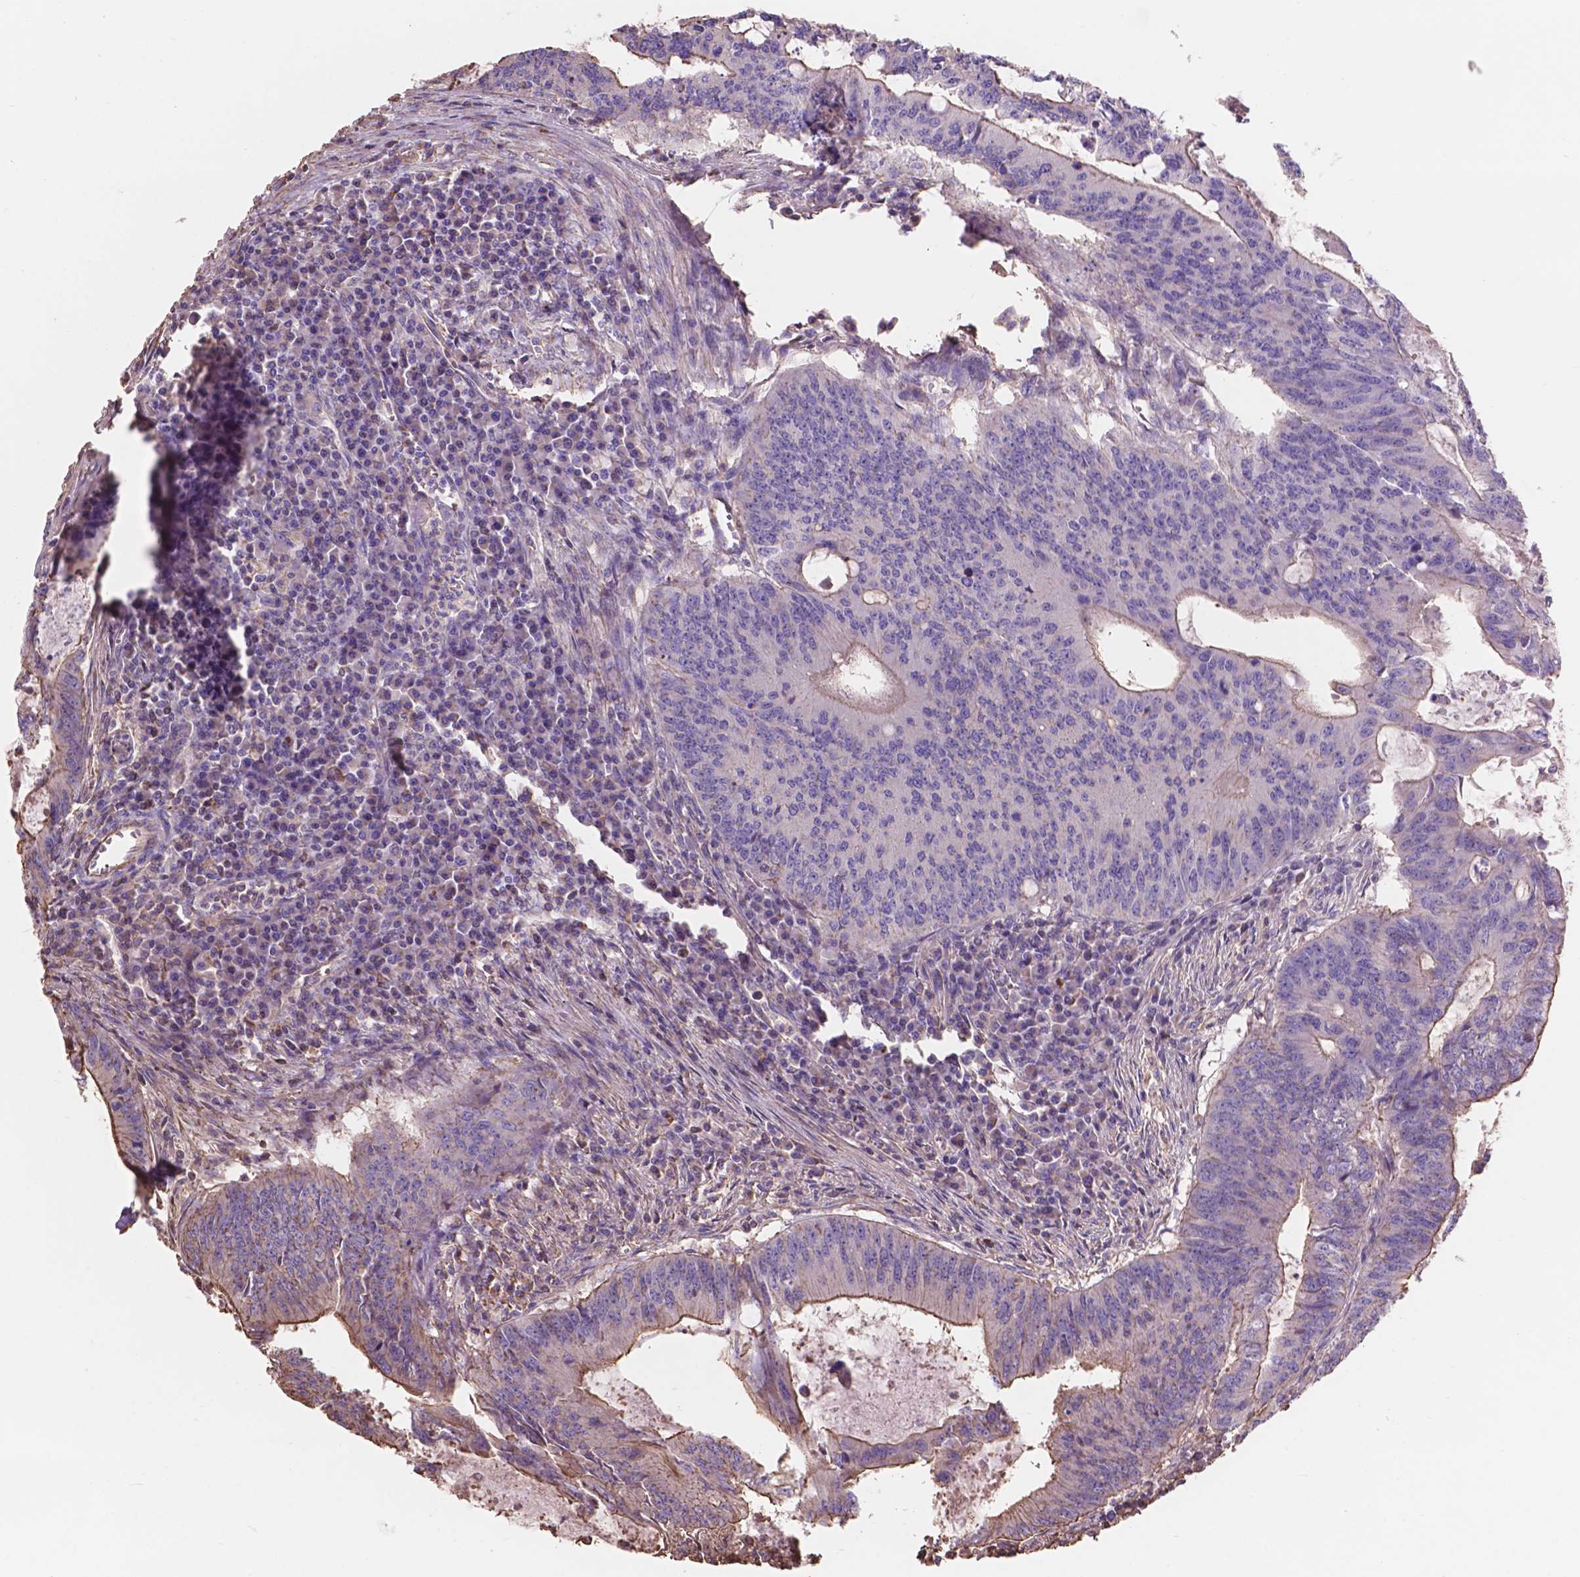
{"staining": {"intensity": "moderate", "quantity": "<25%", "location": "cytoplasmic/membranous"}, "tissue": "colorectal cancer", "cell_type": "Tumor cells", "image_type": "cancer", "snomed": [{"axis": "morphology", "description": "Adenocarcinoma, NOS"}, {"axis": "topography", "description": "Colon"}], "caption": "Immunohistochemistry histopathology image of neoplastic tissue: adenocarcinoma (colorectal) stained using immunohistochemistry demonstrates low levels of moderate protein expression localized specifically in the cytoplasmic/membranous of tumor cells, appearing as a cytoplasmic/membranous brown color.", "gene": "NIPA2", "patient": {"sex": "male", "age": 67}}